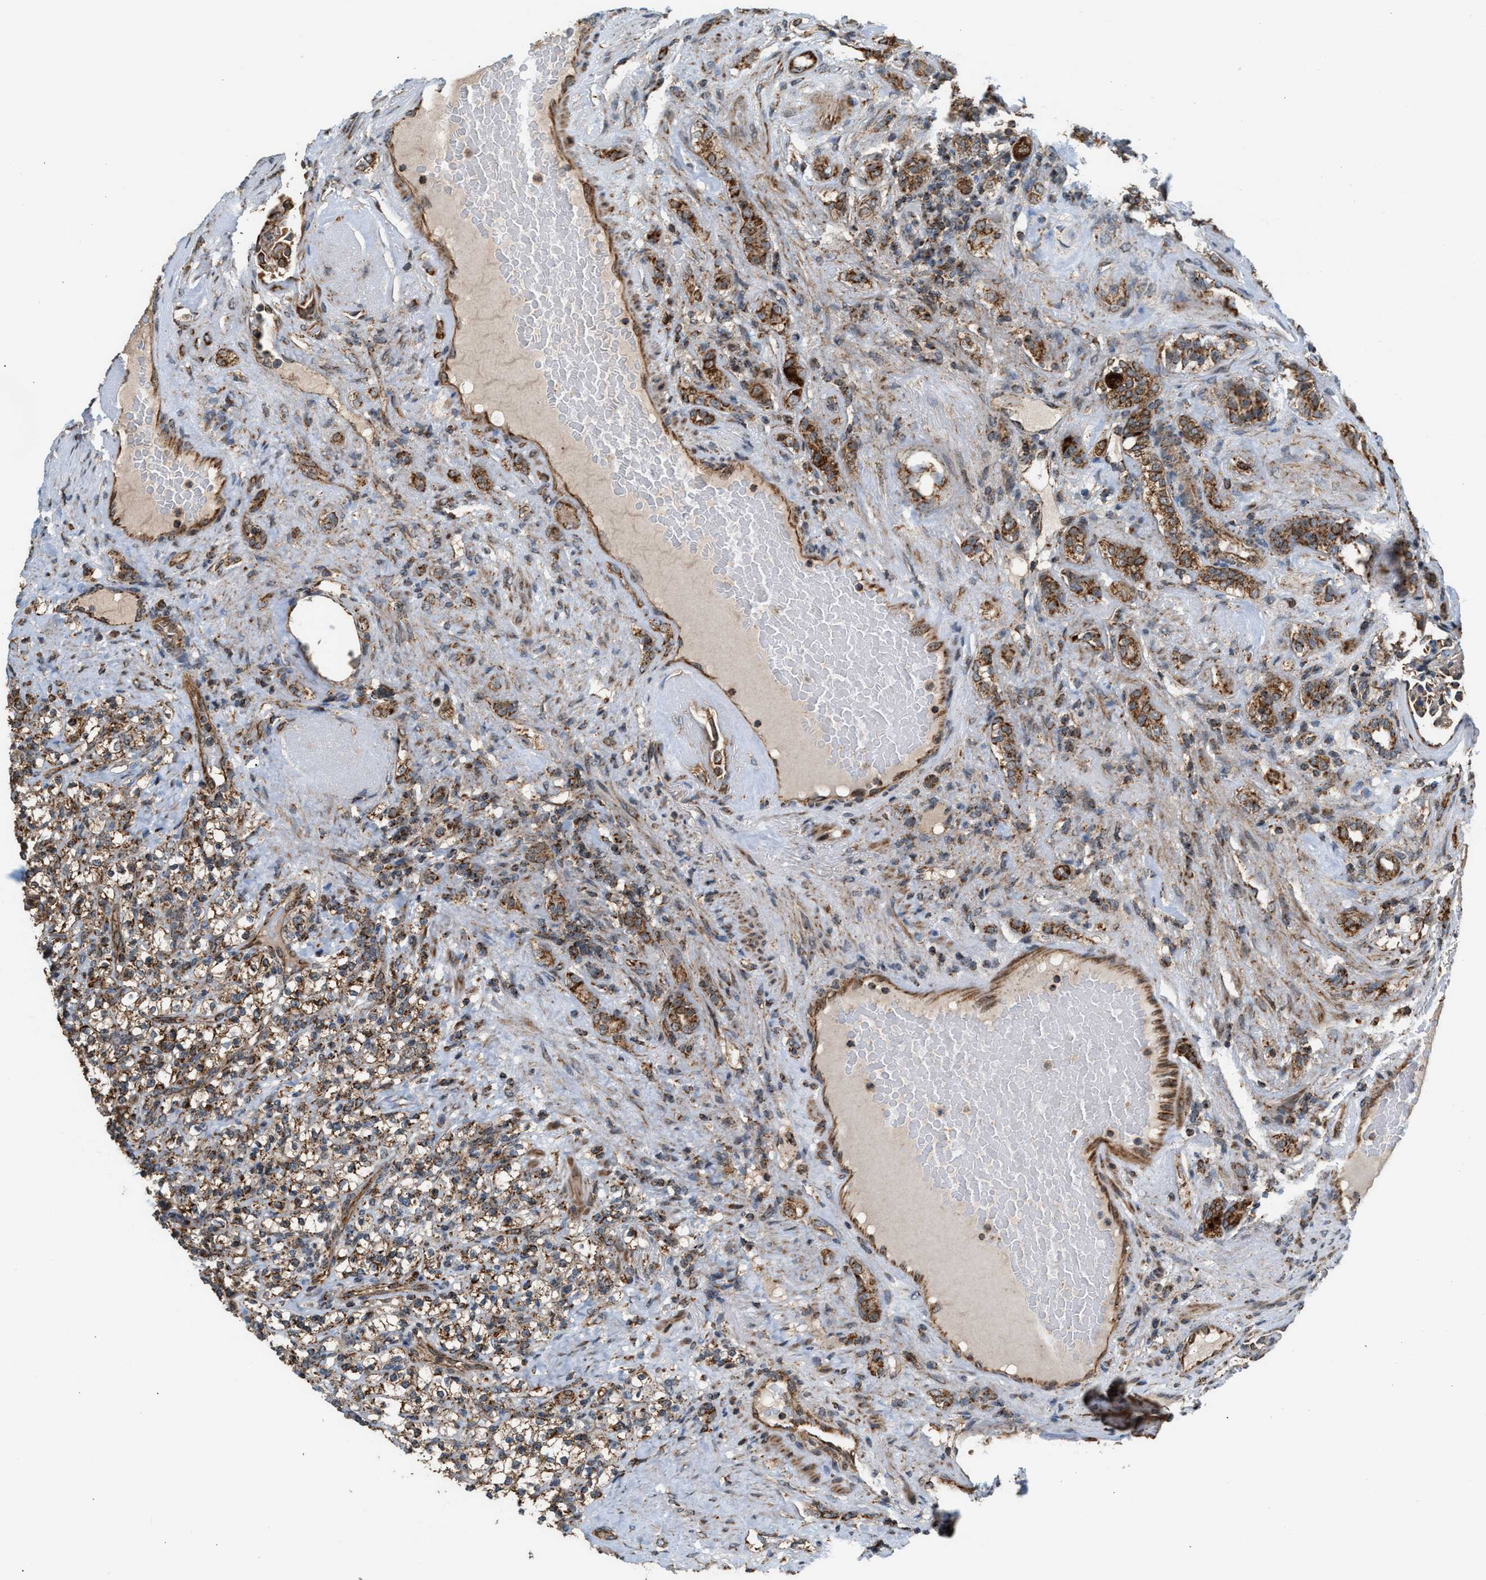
{"staining": {"intensity": "moderate", "quantity": ">75%", "location": "cytoplasmic/membranous"}, "tissue": "renal cancer", "cell_type": "Tumor cells", "image_type": "cancer", "snomed": [{"axis": "morphology", "description": "Normal tissue, NOS"}, {"axis": "morphology", "description": "Adenocarcinoma, NOS"}, {"axis": "topography", "description": "Kidney"}], "caption": "Immunohistochemical staining of human adenocarcinoma (renal) demonstrates medium levels of moderate cytoplasmic/membranous expression in about >75% of tumor cells.", "gene": "SGSM2", "patient": {"sex": "female", "age": 72}}